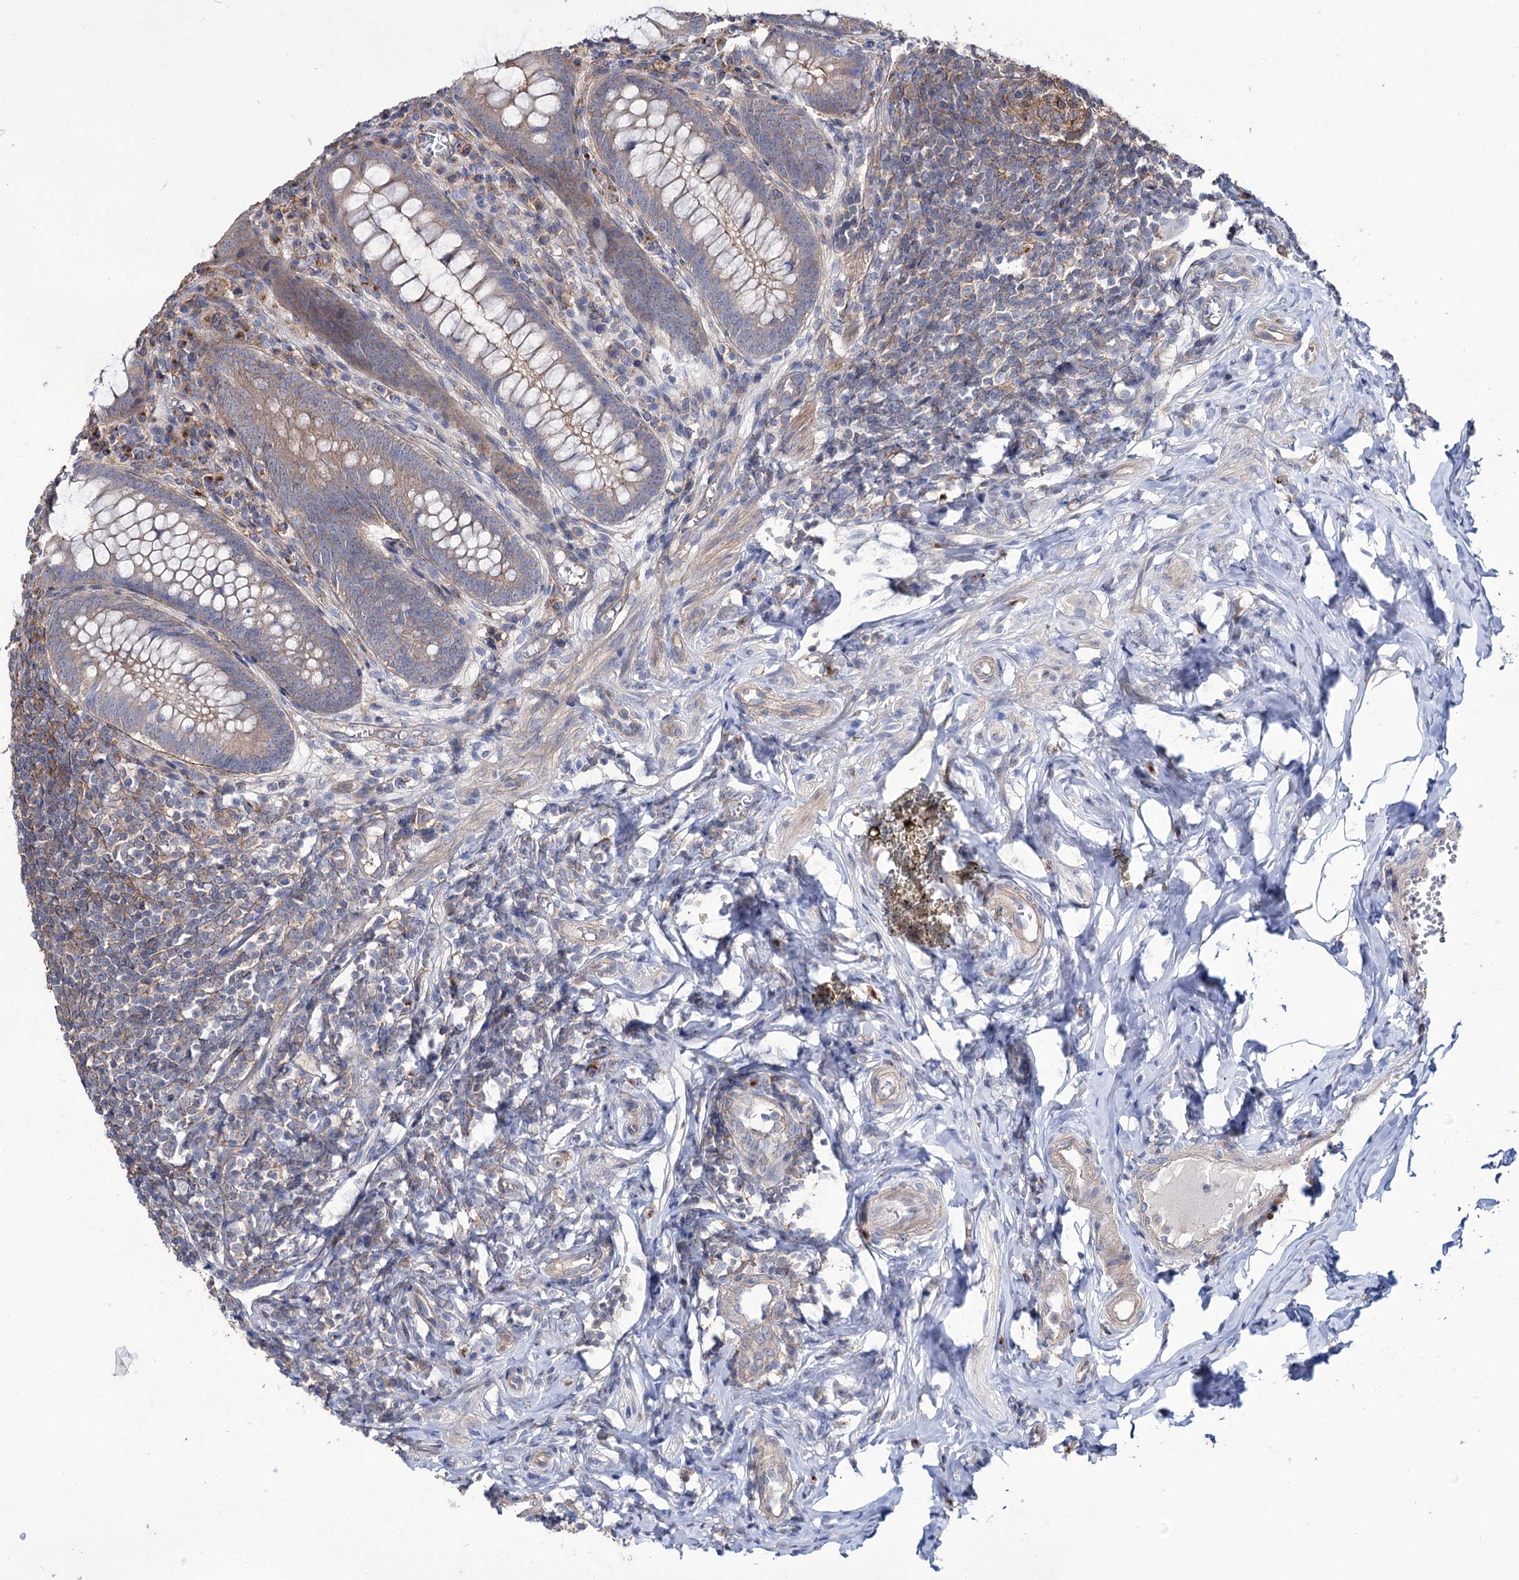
{"staining": {"intensity": "weak", "quantity": "25%-75%", "location": "cytoplasmic/membranous"}, "tissue": "appendix", "cell_type": "Glandular cells", "image_type": "normal", "snomed": [{"axis": "morphology", "description": "Normal tissue, NOS"}, {"axis": "topography", "description": "Appendix"}], "caption": "Immunohistochemistry (IHC) image of normal appendix: appendix stained using IHC demonstrates low levels of weak protein expression localized specifically in the cytoplasmic/membranous of glandular cells, appearing as a cytoplasmic/membranous brown color.", "gene": "SEC24A", "patient": {"sex": "female", "age": 33}}